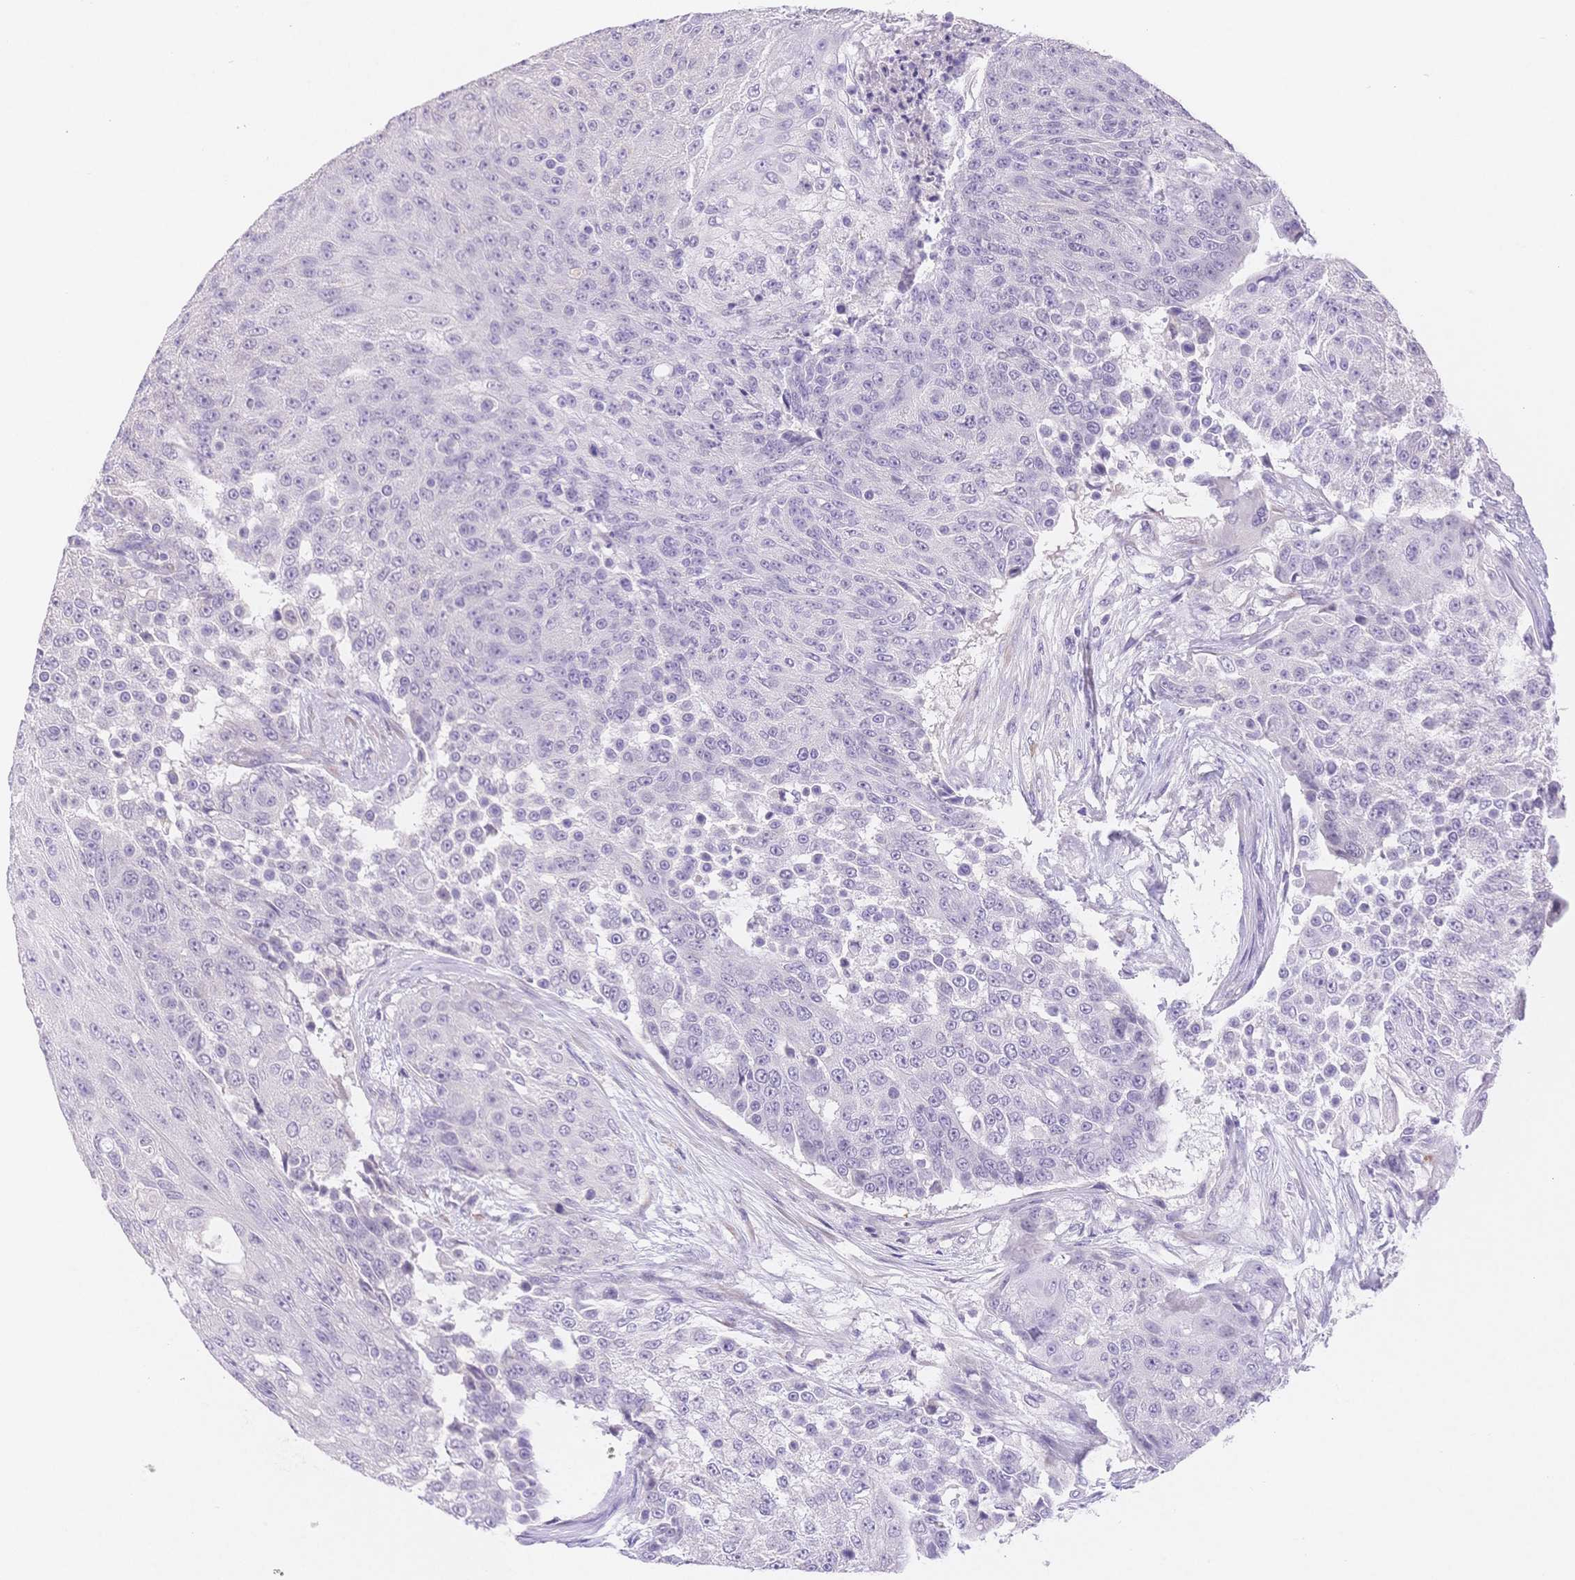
{"staining": {"intensity": "negative", "quantity": "none", "location": "none"}, "tissue": "urothelial cancer", "cell_type": "Tumor cells", "image_type": "cancer", "snomed": [{"axis": "morphology", "description": "Urothelial carcinoma, High grade"}, {"axis": "topography", "description": "Urinary bladder"}], "caption": "Immunohistochemistry (IHC) histopathology image of urothelial cancer stained for a protein (brown), which reveals no staining in tumor cells.", "gene": "MYOM1", "patient": {"sex": "female", "age": 63}}